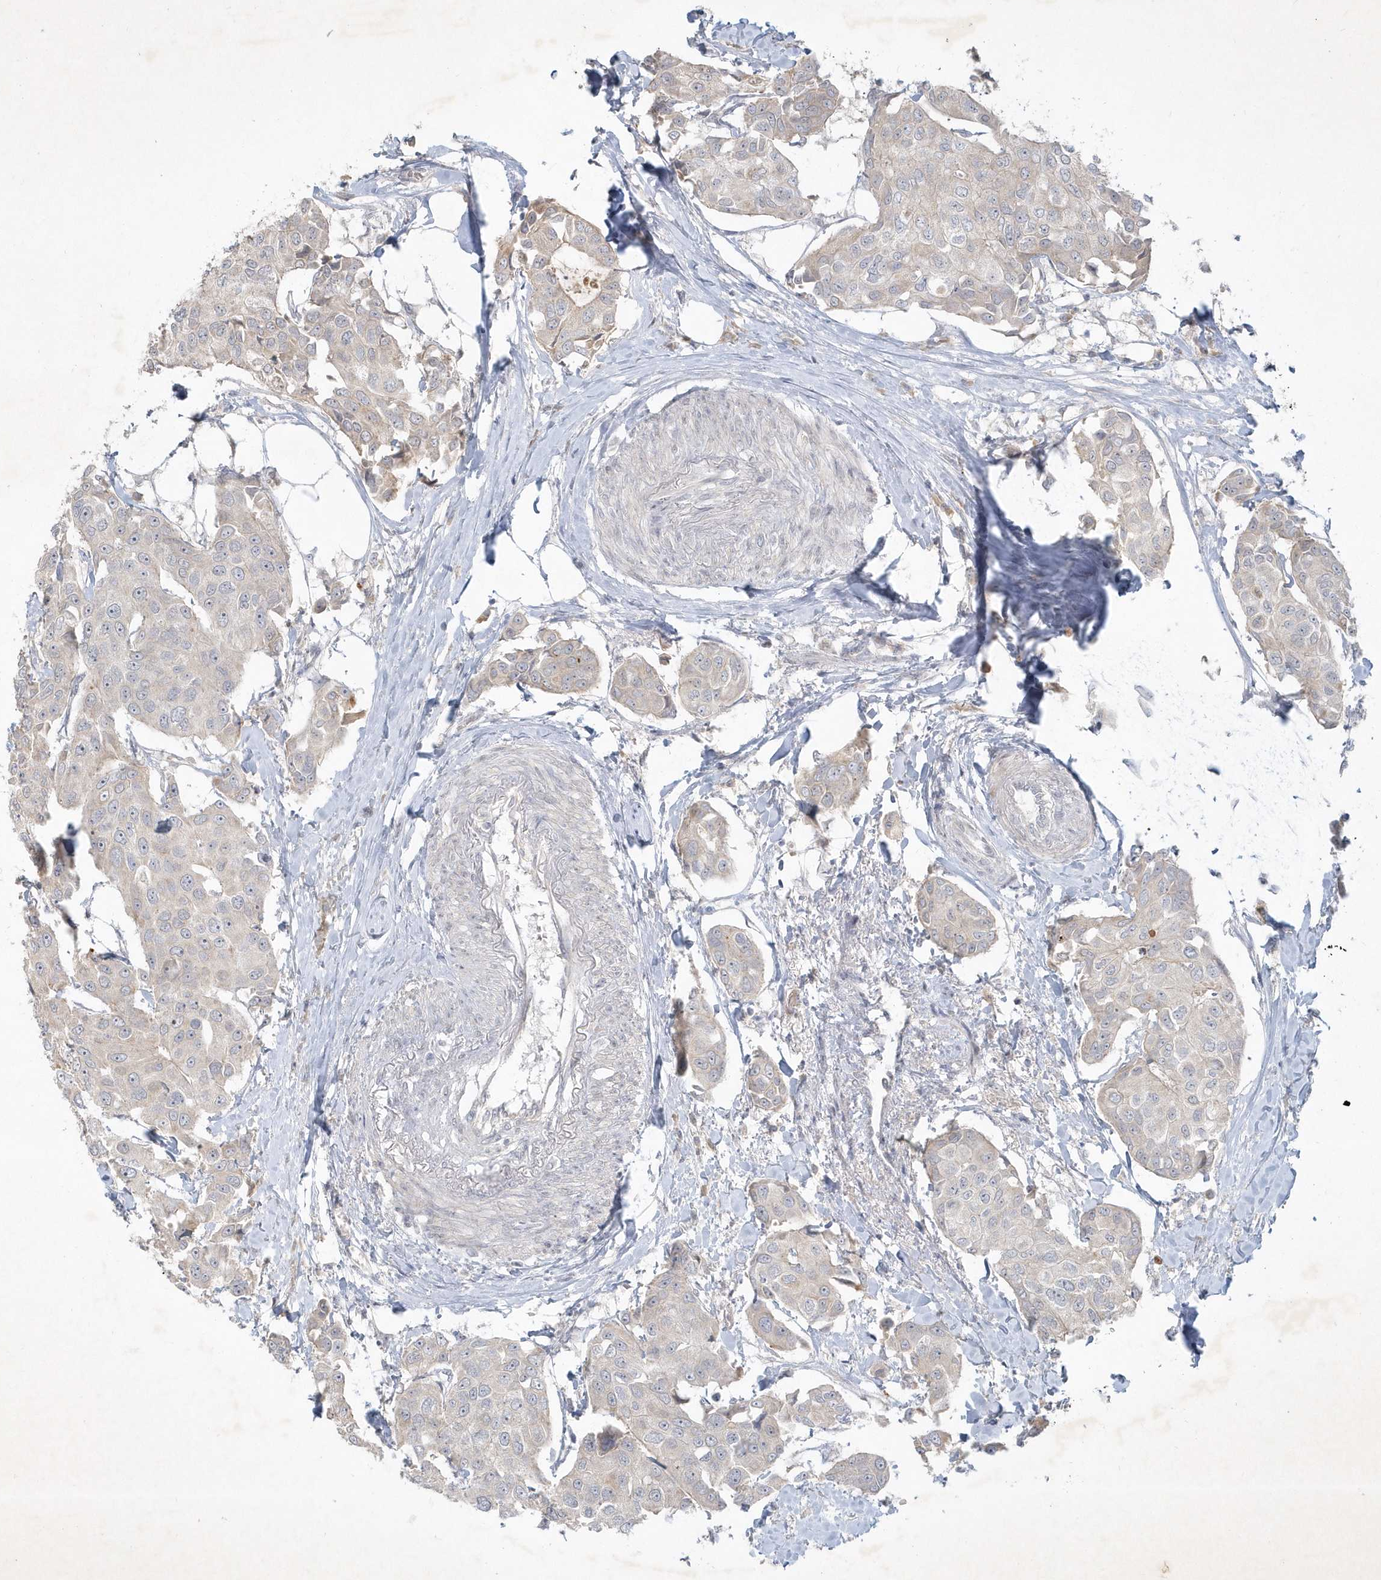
{"staining": {"intensity": "negative", "quantity": "none", "location": "none"}, "tissue": "breast cancer", "cell_type": "Tumor cells", "image_type": "cancer", "snomed": [{"axis": "morphology", "description": "Duct carcinoma"}, {"axis": "topography", "description": "Breast"}], "caption": "An IHC photomicrograph of breast cancer is shown. There is no staining in tumor cells of breast cancer. (Stains: DAB immunohistochemistry with hematoxylin counter stain, Microscopy: brightfield microscopy at high magnification).", "gene": "BOD1", "patient": {"sex": "female", "age": 80}}